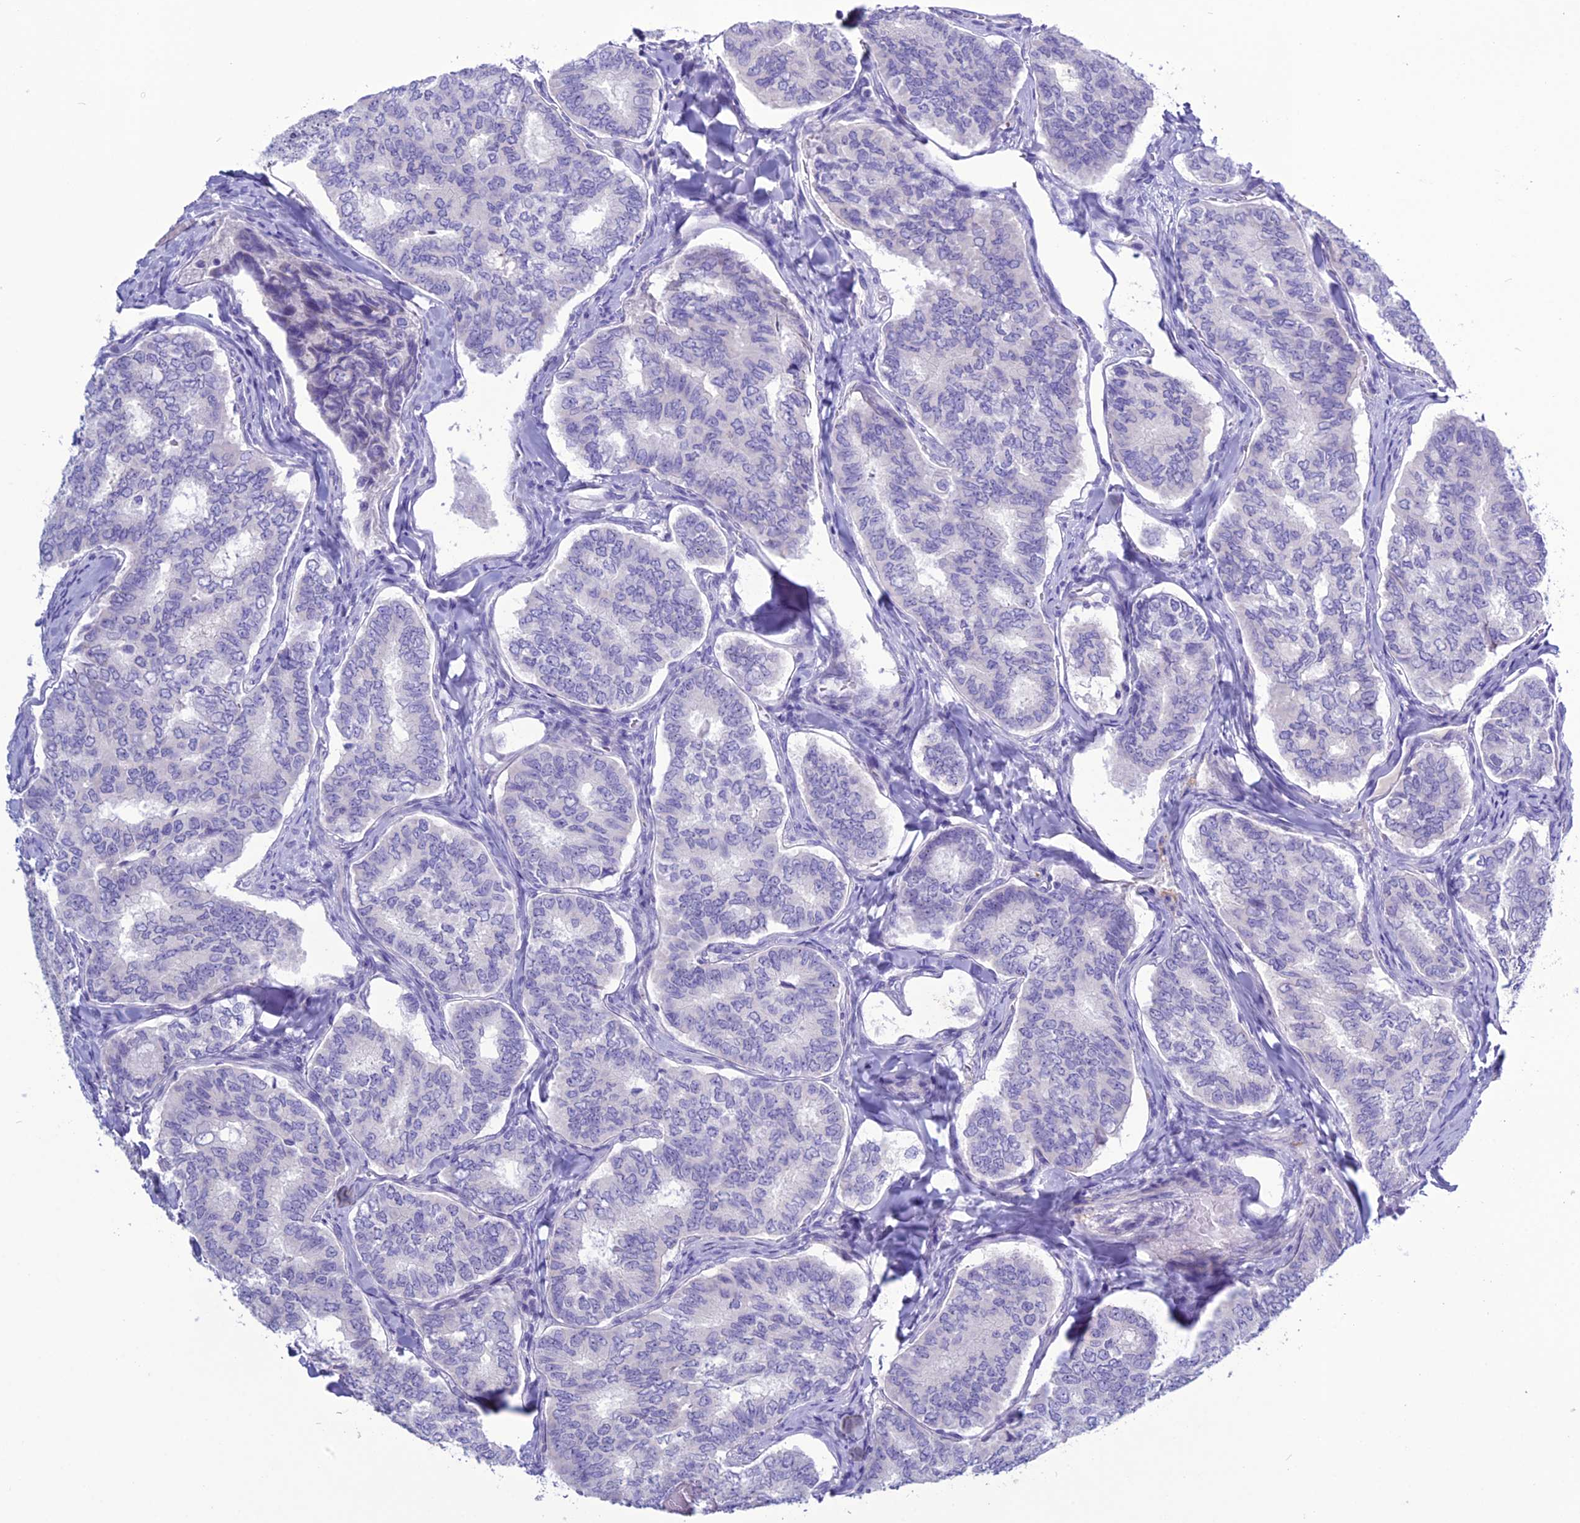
{"staining": {"intensity": "negative", "quantity": "none", "location": "none"}, "tissue": "thyroid cancer", "cell_type": "Tumor cells", "image_type": "cancer", "snomed": [{"axis": "morphology", "description": "Papillary adenocarcinoma, NOS"}, {"axis": "topography", "description": "Thyroid gland"}], "caption": "High power microscopy image of an immunohistochemistry (IHC) histopathology image of thyroid cancer, revealing no significant staining in tumor cells.", "gene": "CLEC2L", "patient": {"sex": "female", "age": 35}}